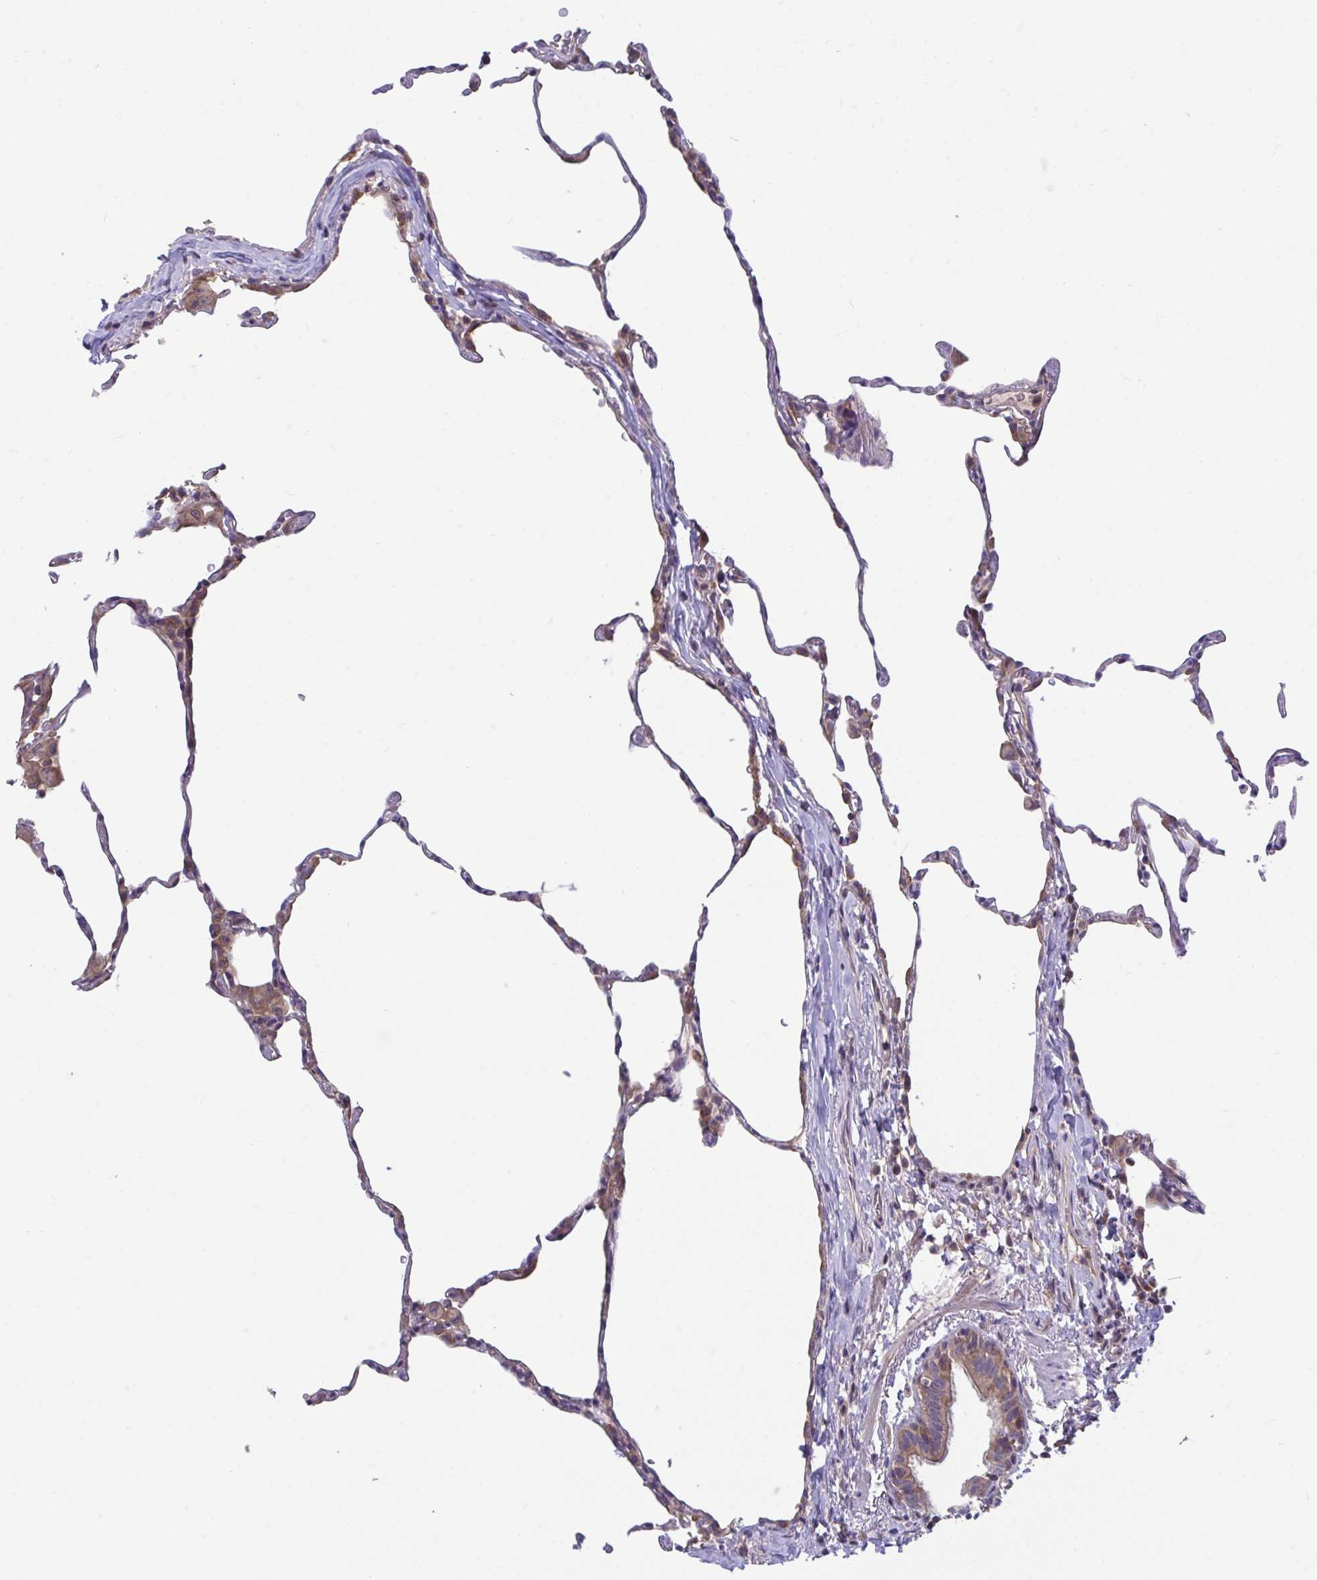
{"staining": {"intensity": "moderate", "quantity": "25%-75%", "location": "cytoplasmic/membranous"}, "tissue": "lung", "cell_type": "Alveolar cells", "image_type": "normal", "snomed": [{"axis": "morphology", "description": "Normal tissue, NOS"}, {"axis": "topography", "description": "Lung"}], "caption": "DAB immunohistochemical staining of unremarkable human lung demonstrates moderate cytoplasmic/membranous protein positivity in about 25%-75% of alveolar cells.", "gene": "IST1", "patient": {"sex": "female", "age": 57}}